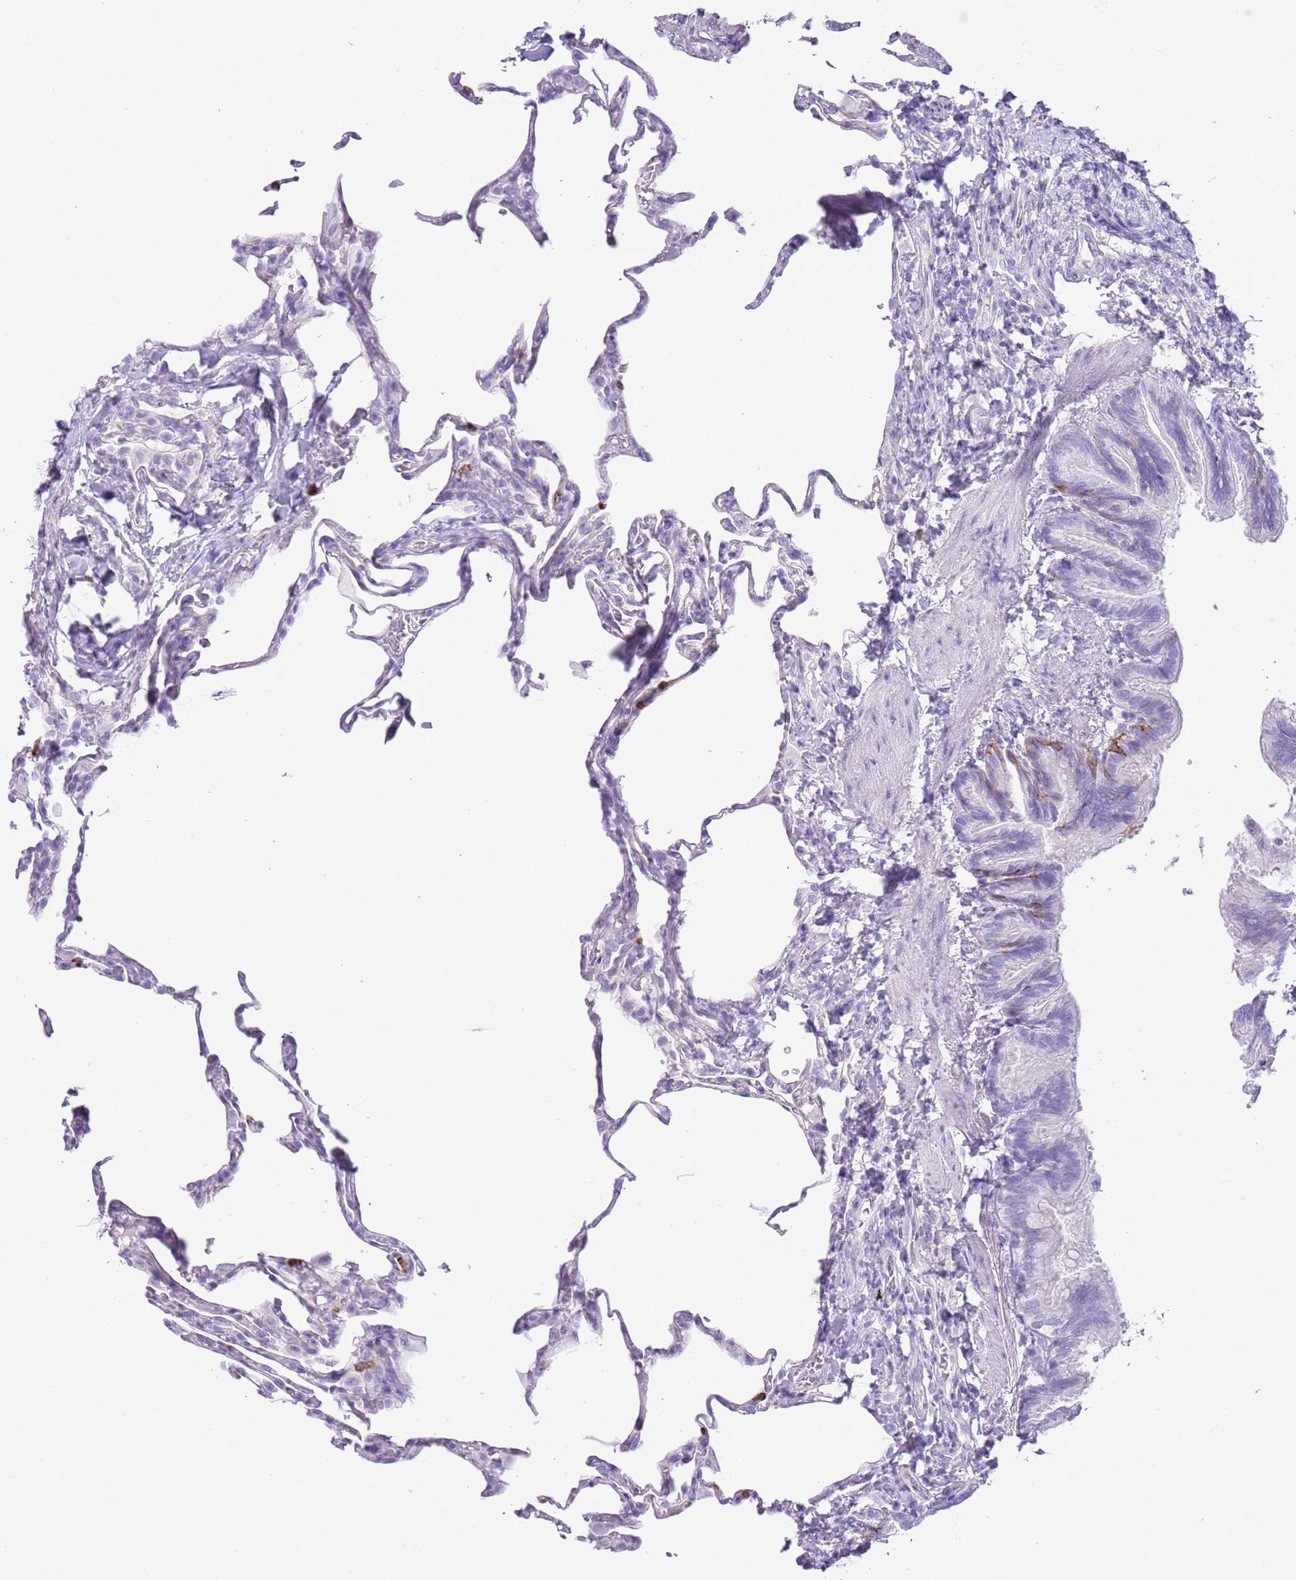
{"staining": {"intensity": "negative", "quantity": "none", "location": "none"}, "tissue": "lung", "cell_type": "Alveolar cells", "image_type": "normal", "snomed": [{"axis": "morphology", "description": "Normal tissue, NOS"}, {"axis": "topography", "description": "Lung"}], "caption": "Immunohistochemistry of benign human lung shows no staining in alveolar cells.", "gene": "CD177", "patient": {"sex": "male", "age": 20}}